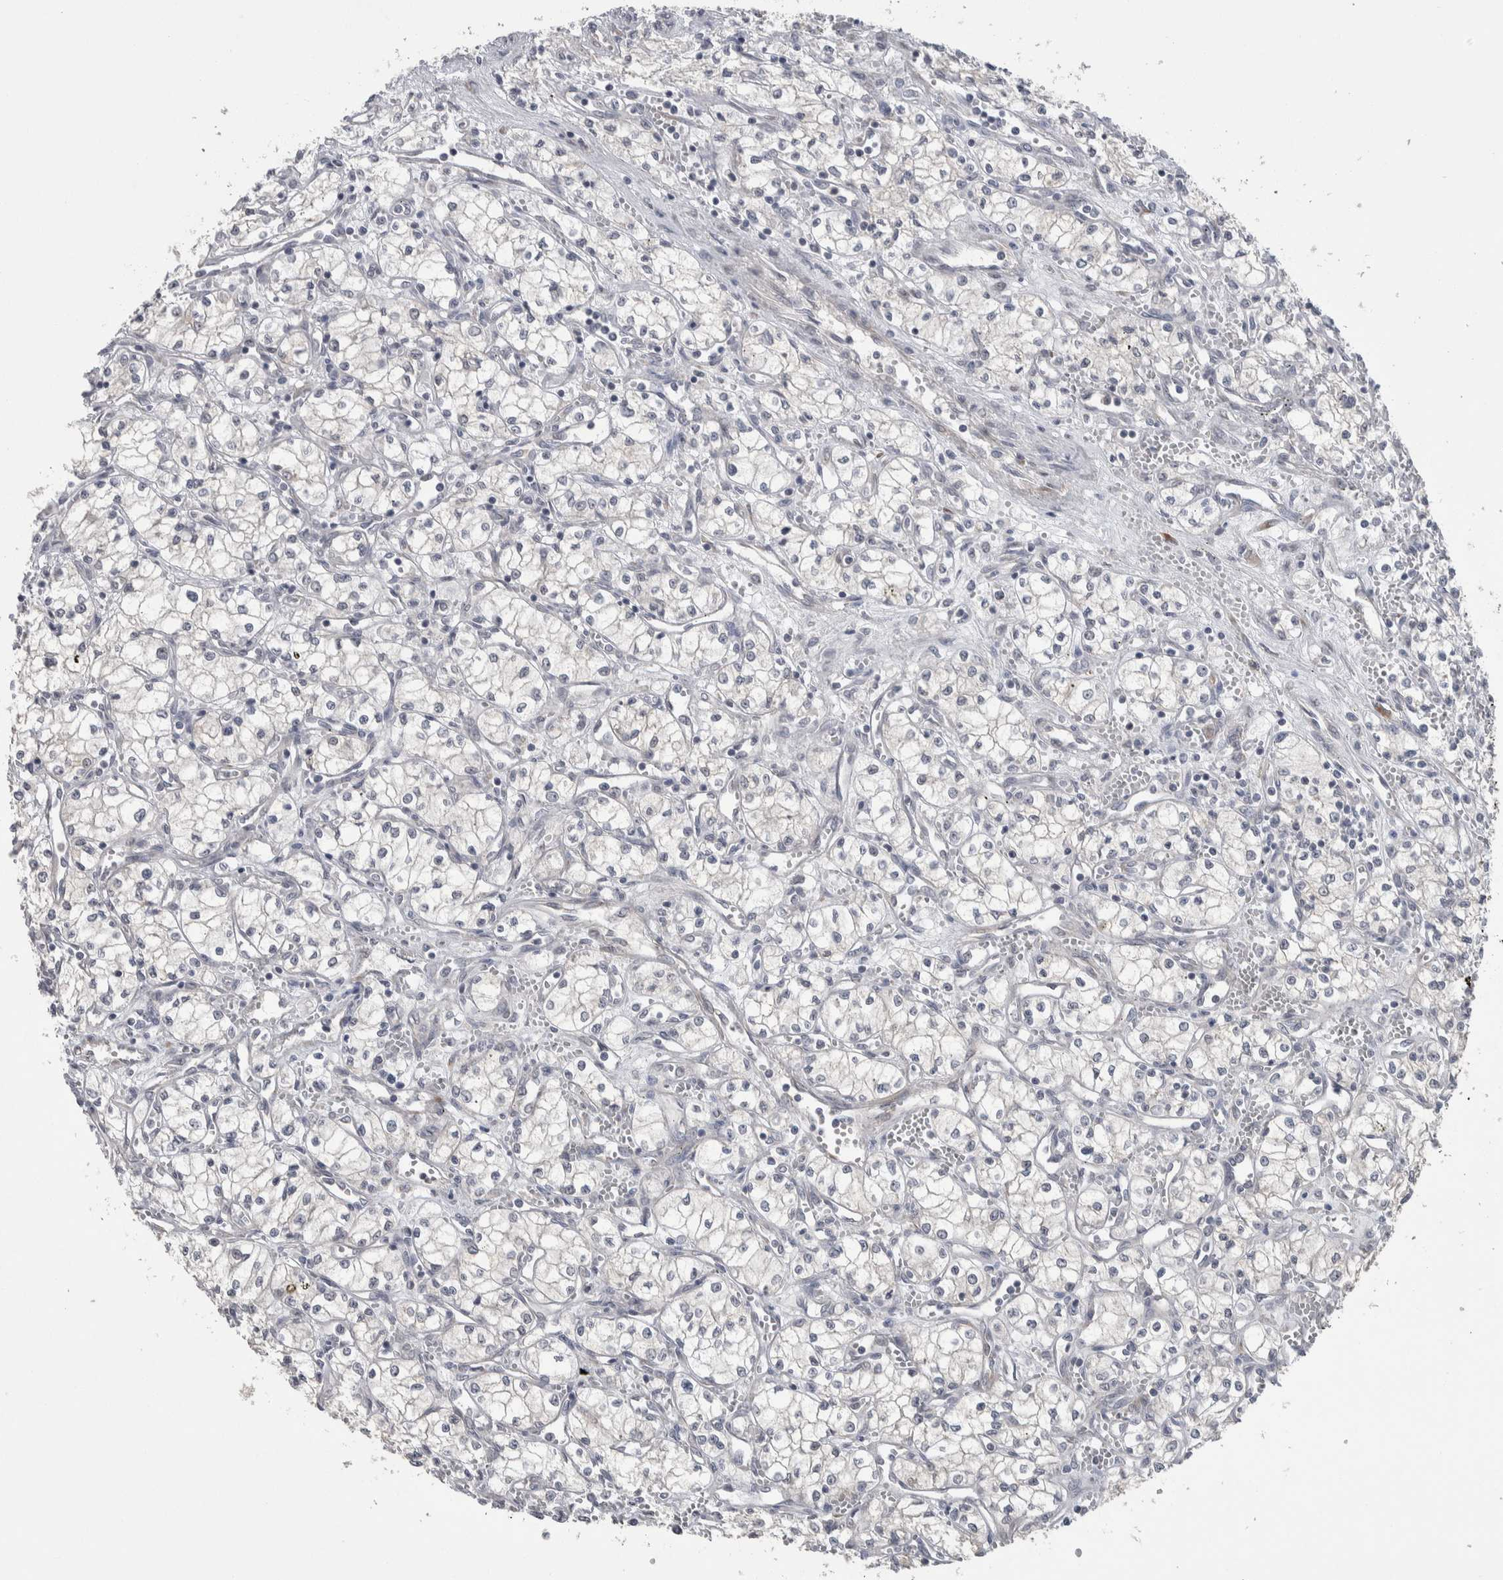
{"staining": {"intensity": "negative", "quantity": "none", "location": "none"}, "tissue": "renal cancer", "cell_type": "Tumor cells", "image_type": "cancer", "snomed": [{"axis": "morphology", "description": "Adenocarcinoma, NOS"}, {"axis": "topography", "description": "Kidney"}], "caption": "Protein analysis of adenocarcinoma (renal) displays no significant positivity in tumor cells.", "gene": "CUL2", "patient": {"sex": "male", "age": 59}}